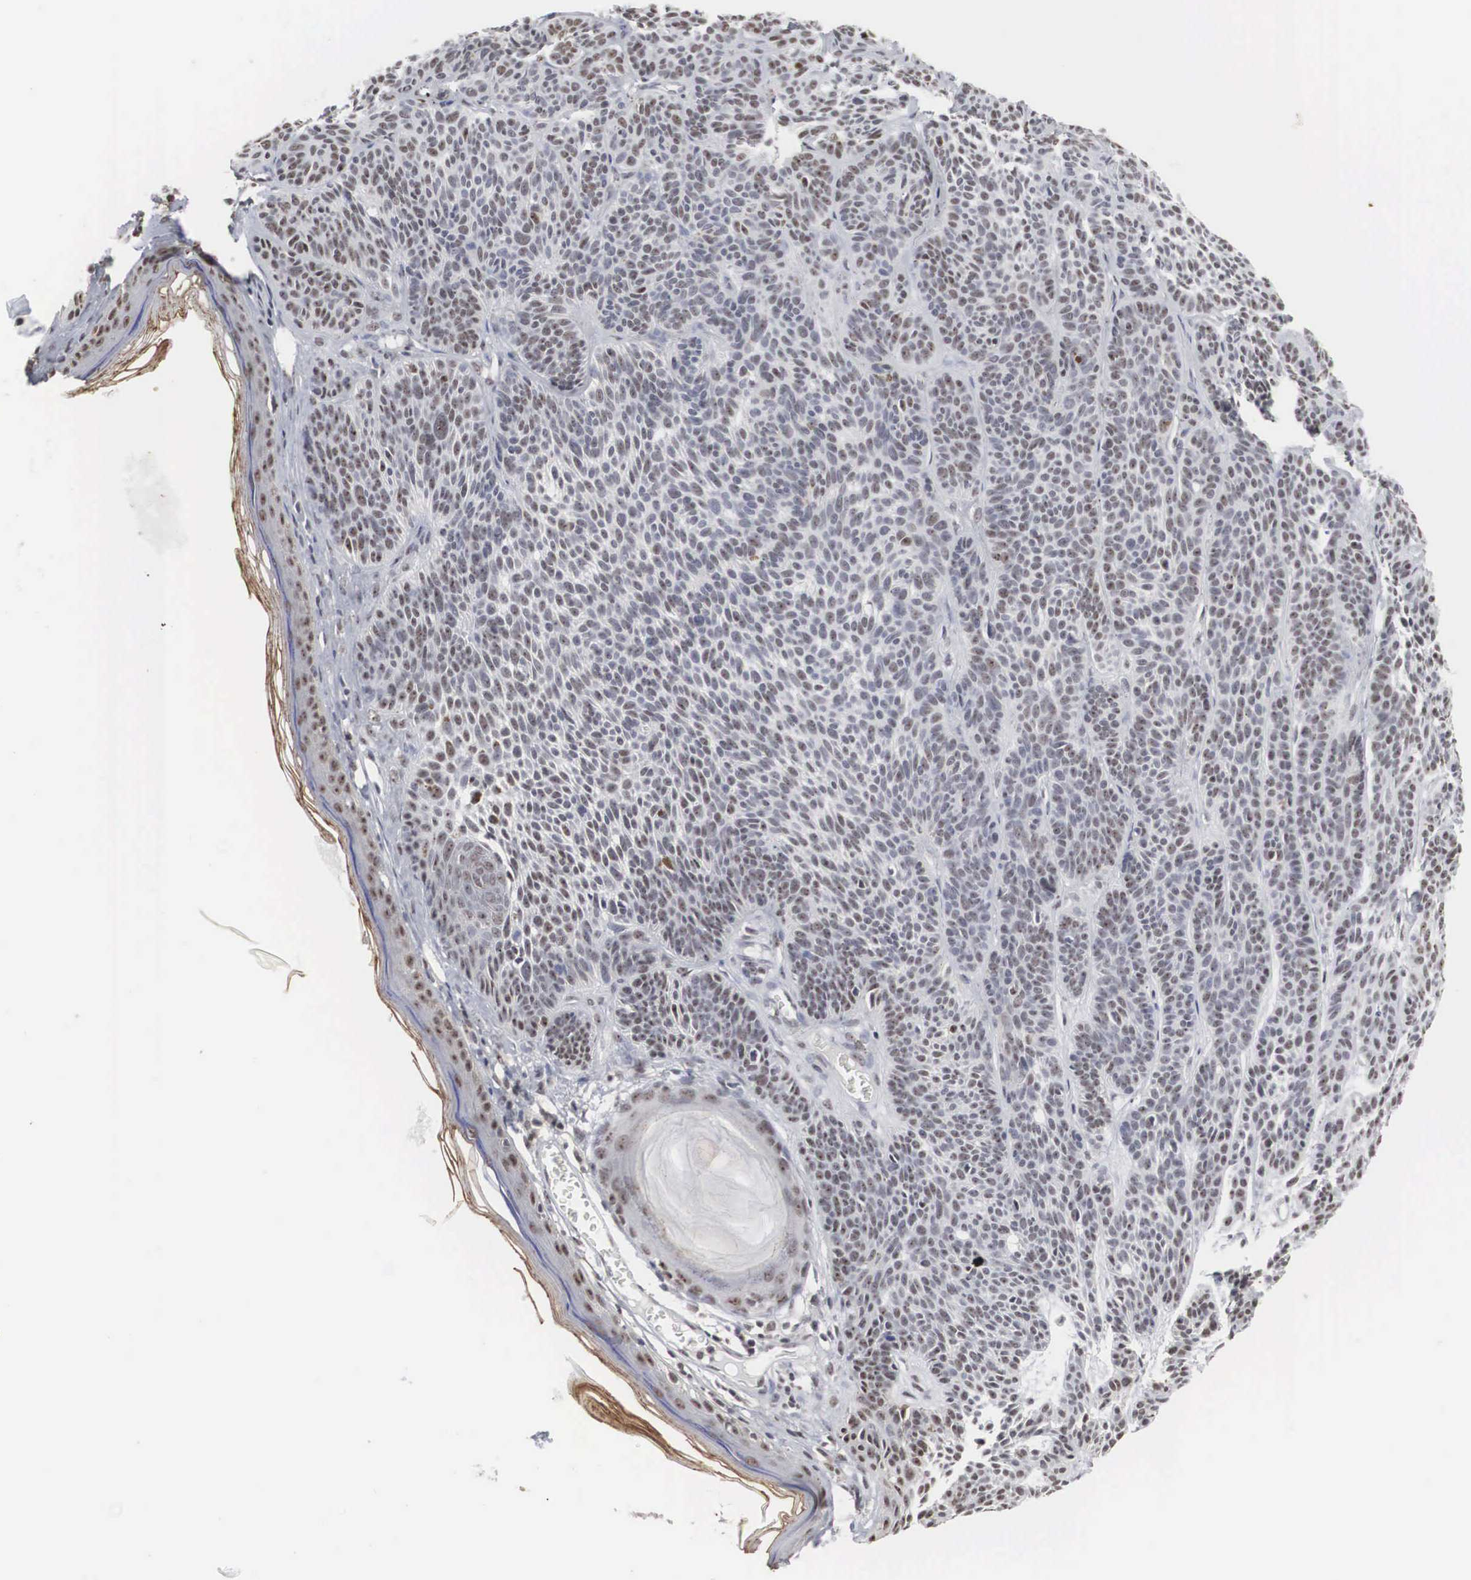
{"staining": {"intensity": "weak", "quantity": "25%-75%", "location": "nuclear"}, "tissue": "skin cancer", "cell_type": "Tumor cells", "image_type": "cancer", "snomed": [{"axis": "morphology", "description": "Basal cell carcinoma"}, {"axis": "topography", "description": "Skin"}], "caption": "Immunohistochemical staining of skin cancer (basal cell carcinoma) displays low levels of weak nuclear protein staining in about 25%-75% of tumor cells.", "gene": "AUTS2", "patient": {"sex": "female", "age": 62}}